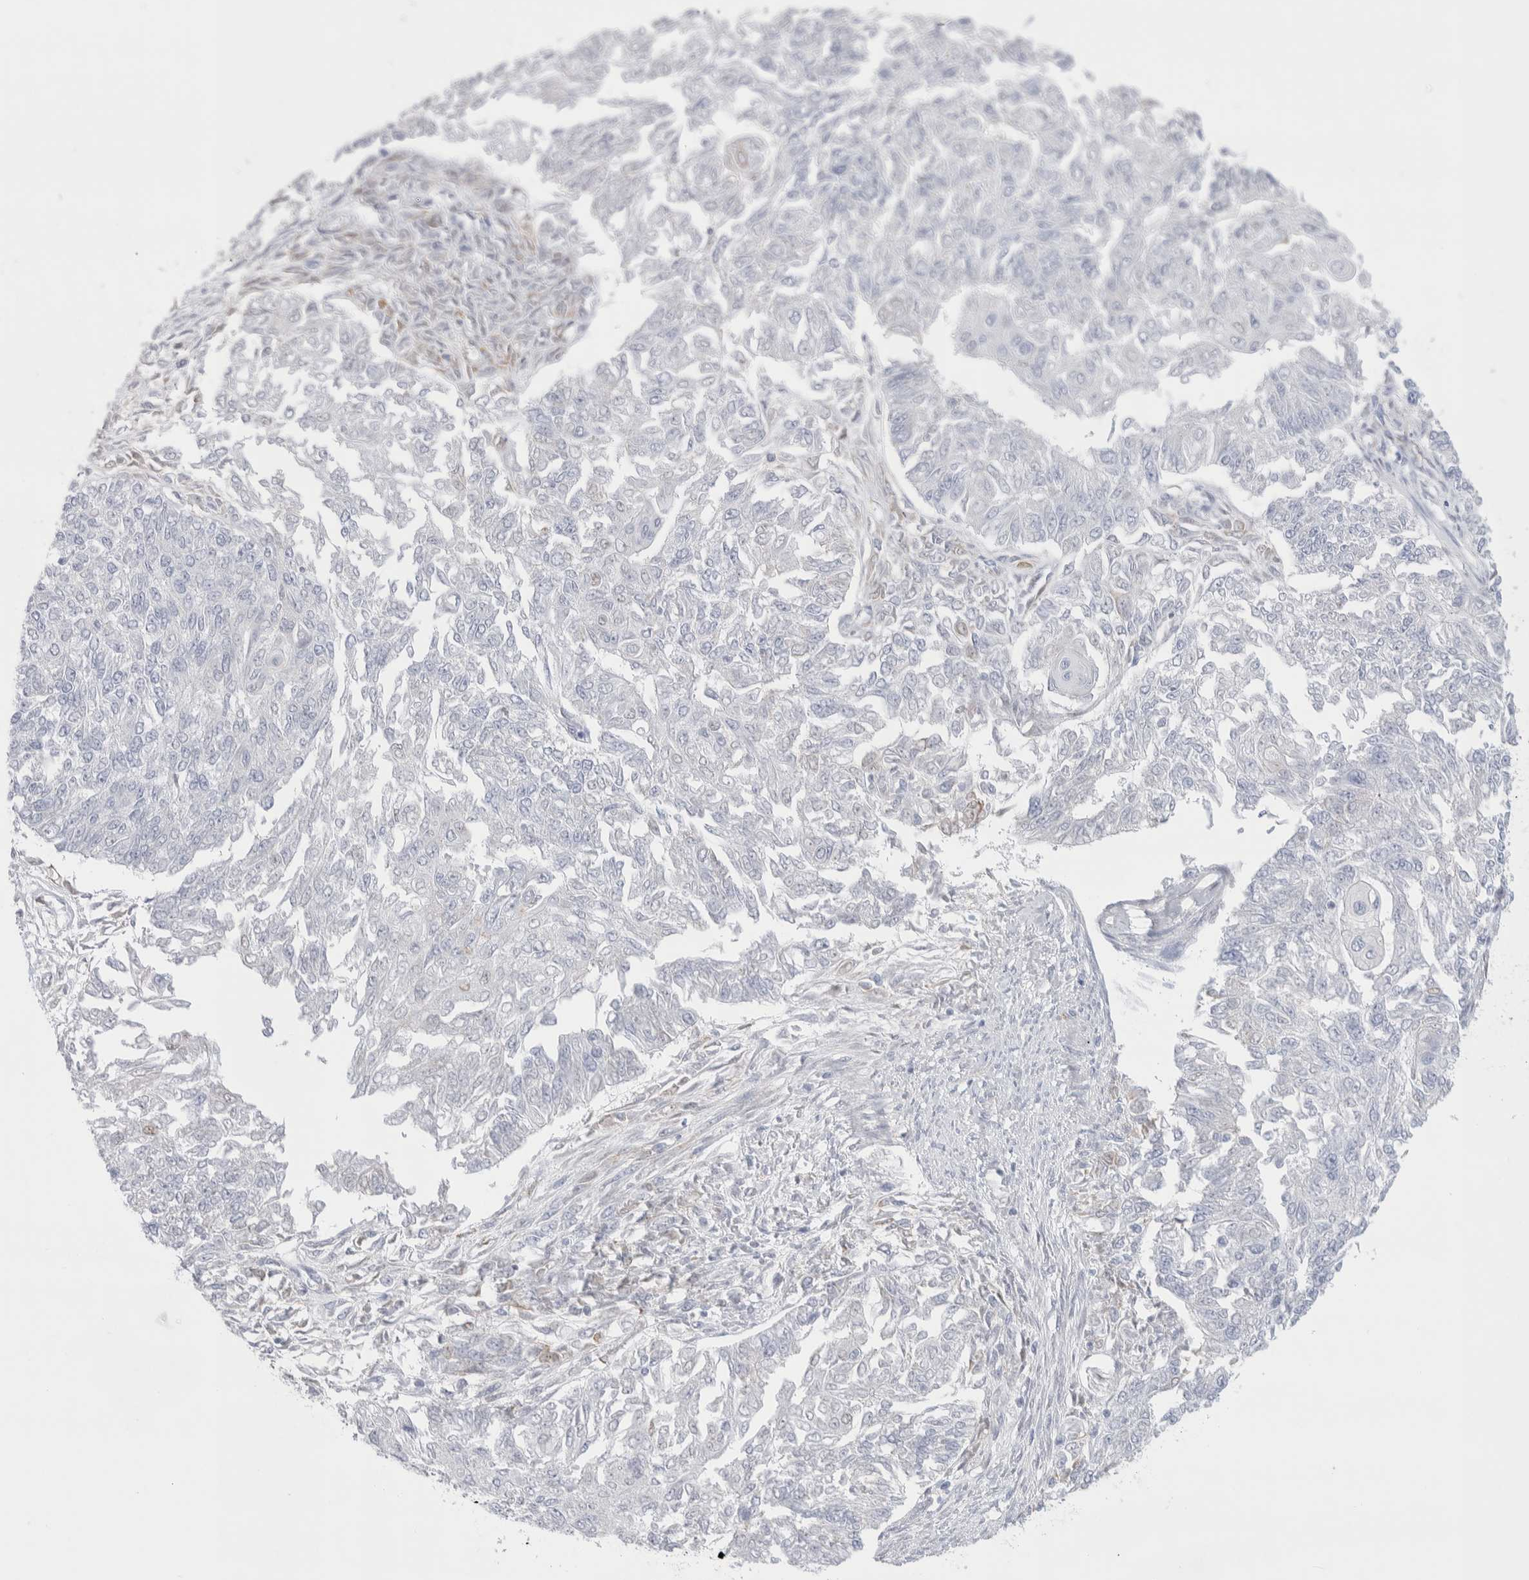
{"staining": {"intensity": "negative", "quantity": "none", "location": "none"}, "tissue": "endometrial cancer", "cell_type": "Tumor cells", "image_type": "cancer", "snomed": [{"axis": "morphology", "description": "Adenocarcinoma, NOS"}, {"axis": "topography", "description": "Endometrium"}], "caption": "A histopathology image of human endometrial adenocarcinoma is negative for staining in tumor cells. (Immunohistochemistry (ihc), brightfield microscopy, high magnification).", "gene": "SEPTIN4", "patient": {"sex": "female", "age": 32}}